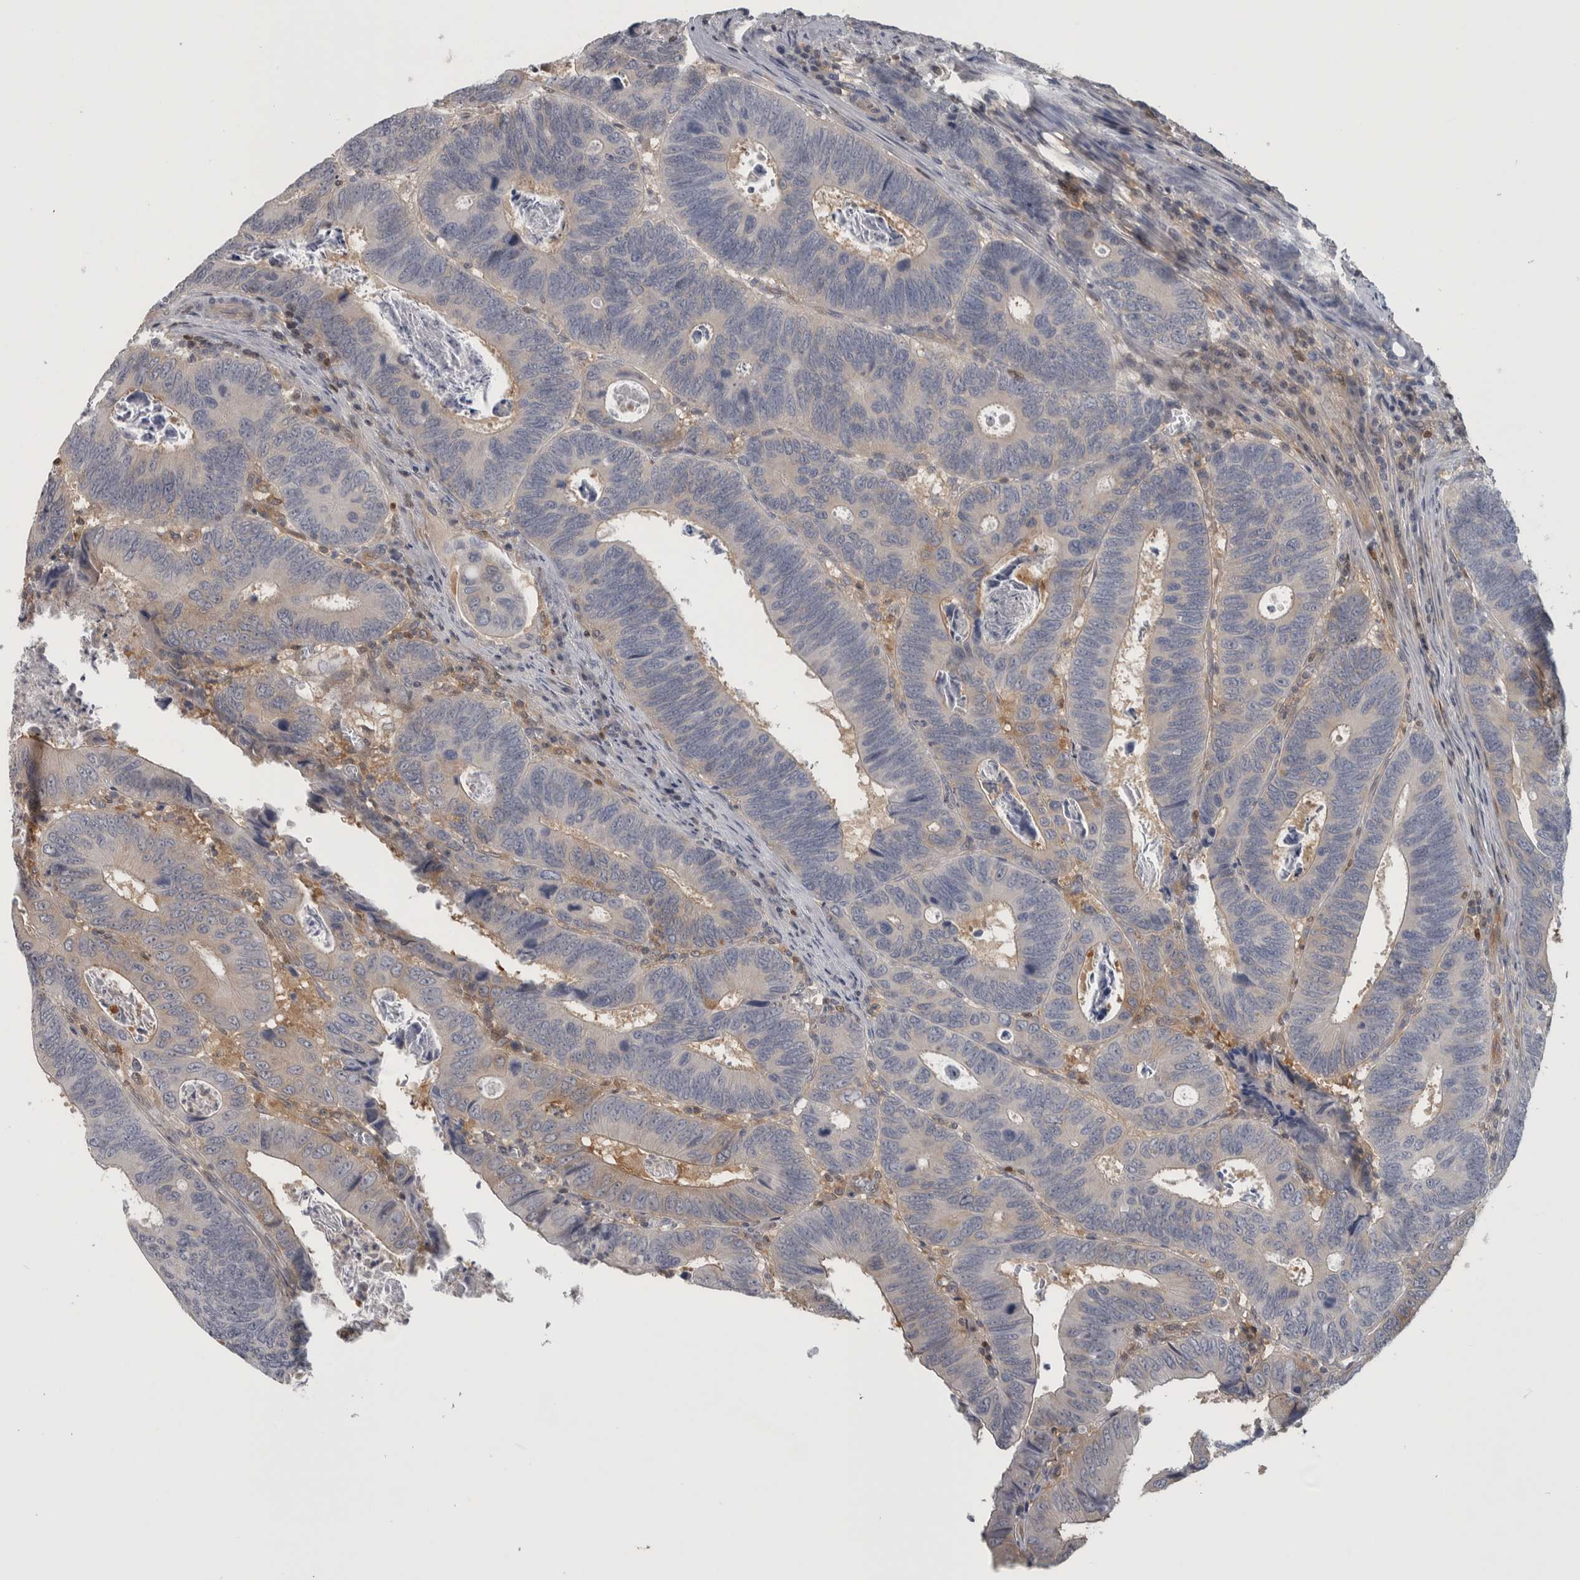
{"staining": {"intensity": "weak", "quantity": "<25%", "location": "cytoplasmic/membranous"}, "tissue": "colorectal cancer", "cell_type": "Tumor cells", "image_type": "cancer", "snomed": [{"axis": "morphology", "description": "Adenocarcinoma, NOS"}, {"axis": "topography", "description": "Colon"}], "caption": "Tumor cells show no significant protein staining in colorectal cancer.", "gene": "NFKB2", "patient": {"sex": "male", "age": 72}}